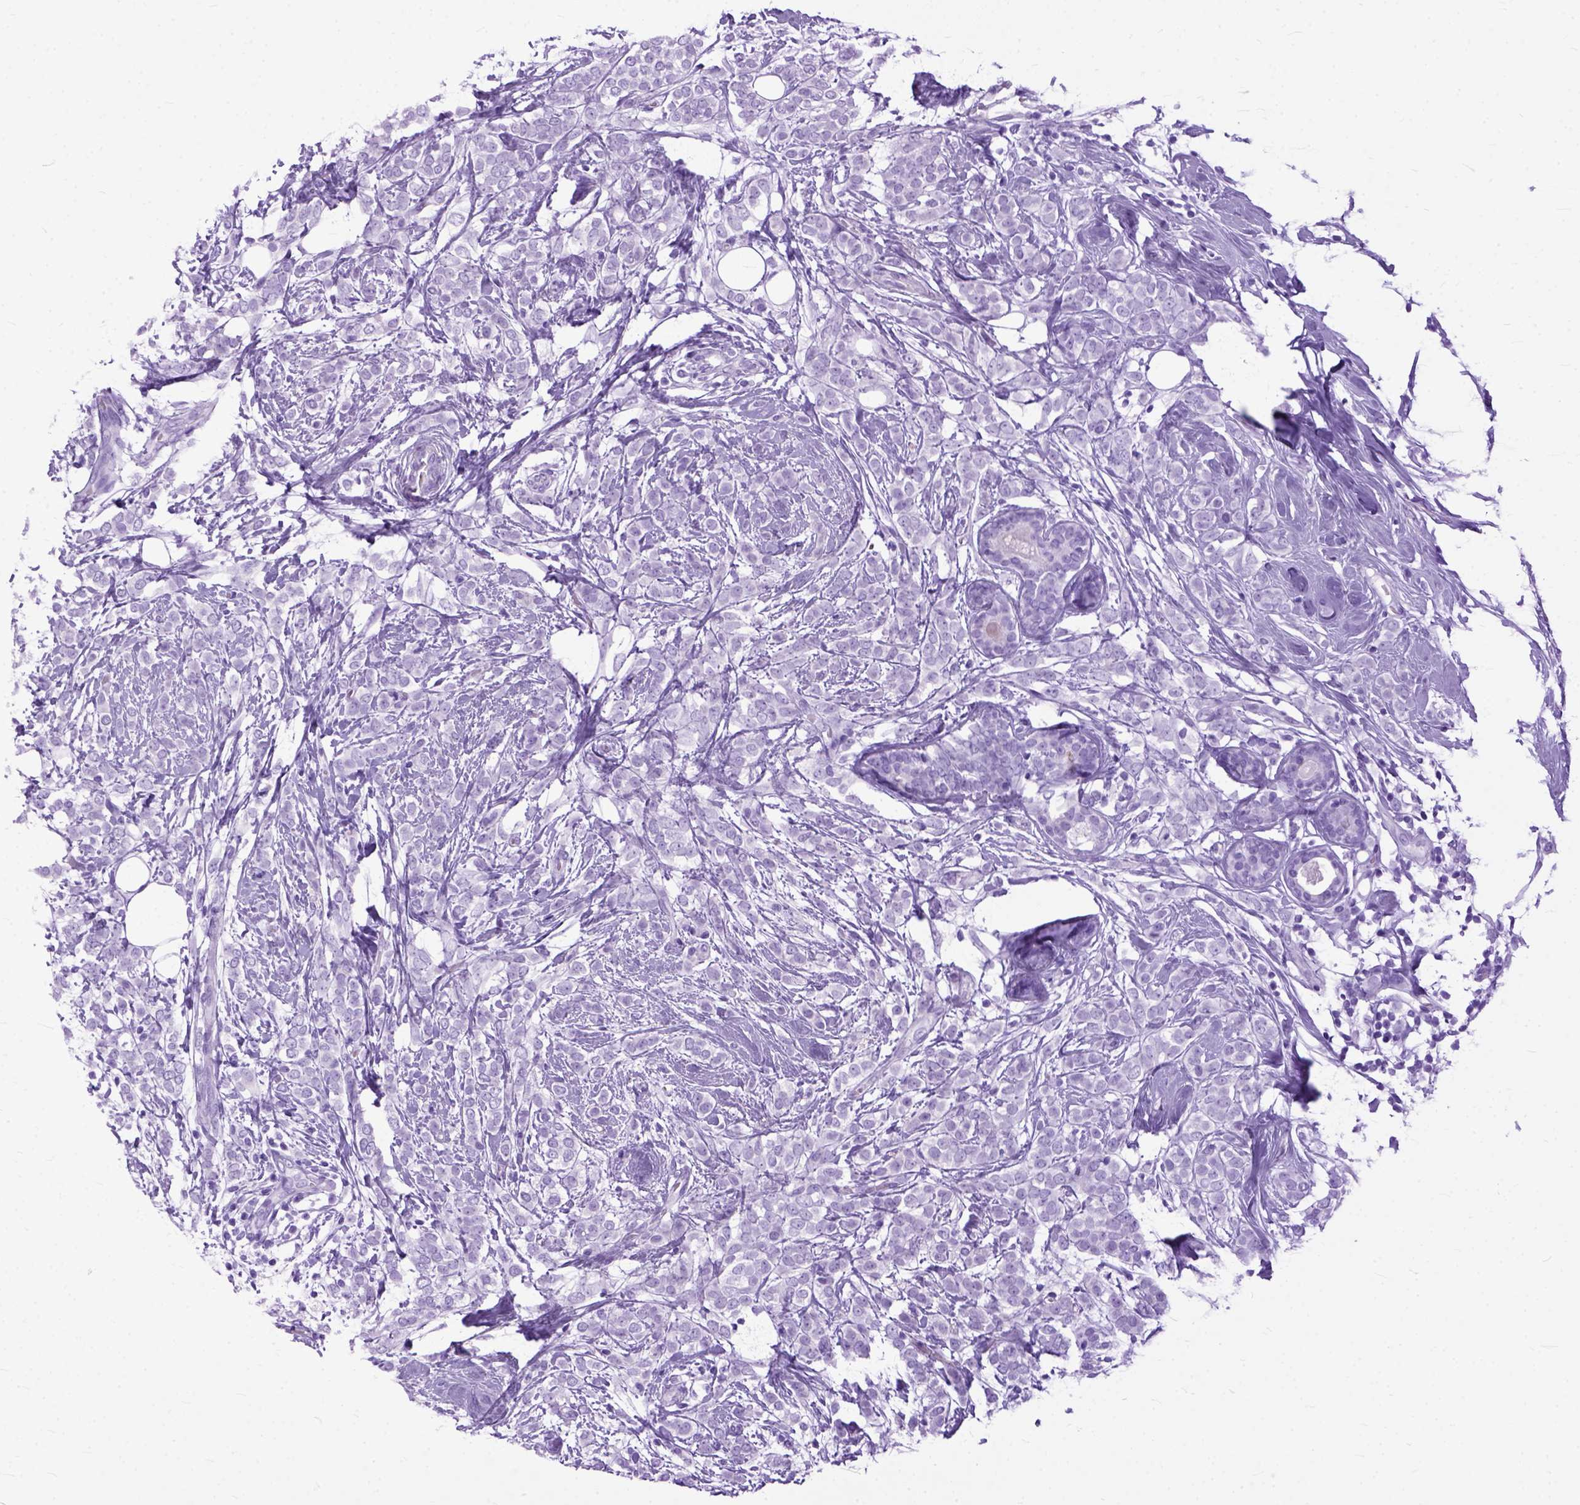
{"staining": {"intensity": "negative", "quantity": "none", "location": "none"}, "tissue": "breast cancer", "cell_type": "Tumor cells", "image_type": "cancer", "snomed": [{"axis": "morphology", "description": "Lobular carcinoma"}, {"axis": "topography", "description": "Breast"}], "caption": "Breast cancer (lobular carcinoma) was stained to show a protein in brown. There is no significant staining in tumor cells.", "gene": "GNGT1", "patient": {"sex": "female", "age": 49}}